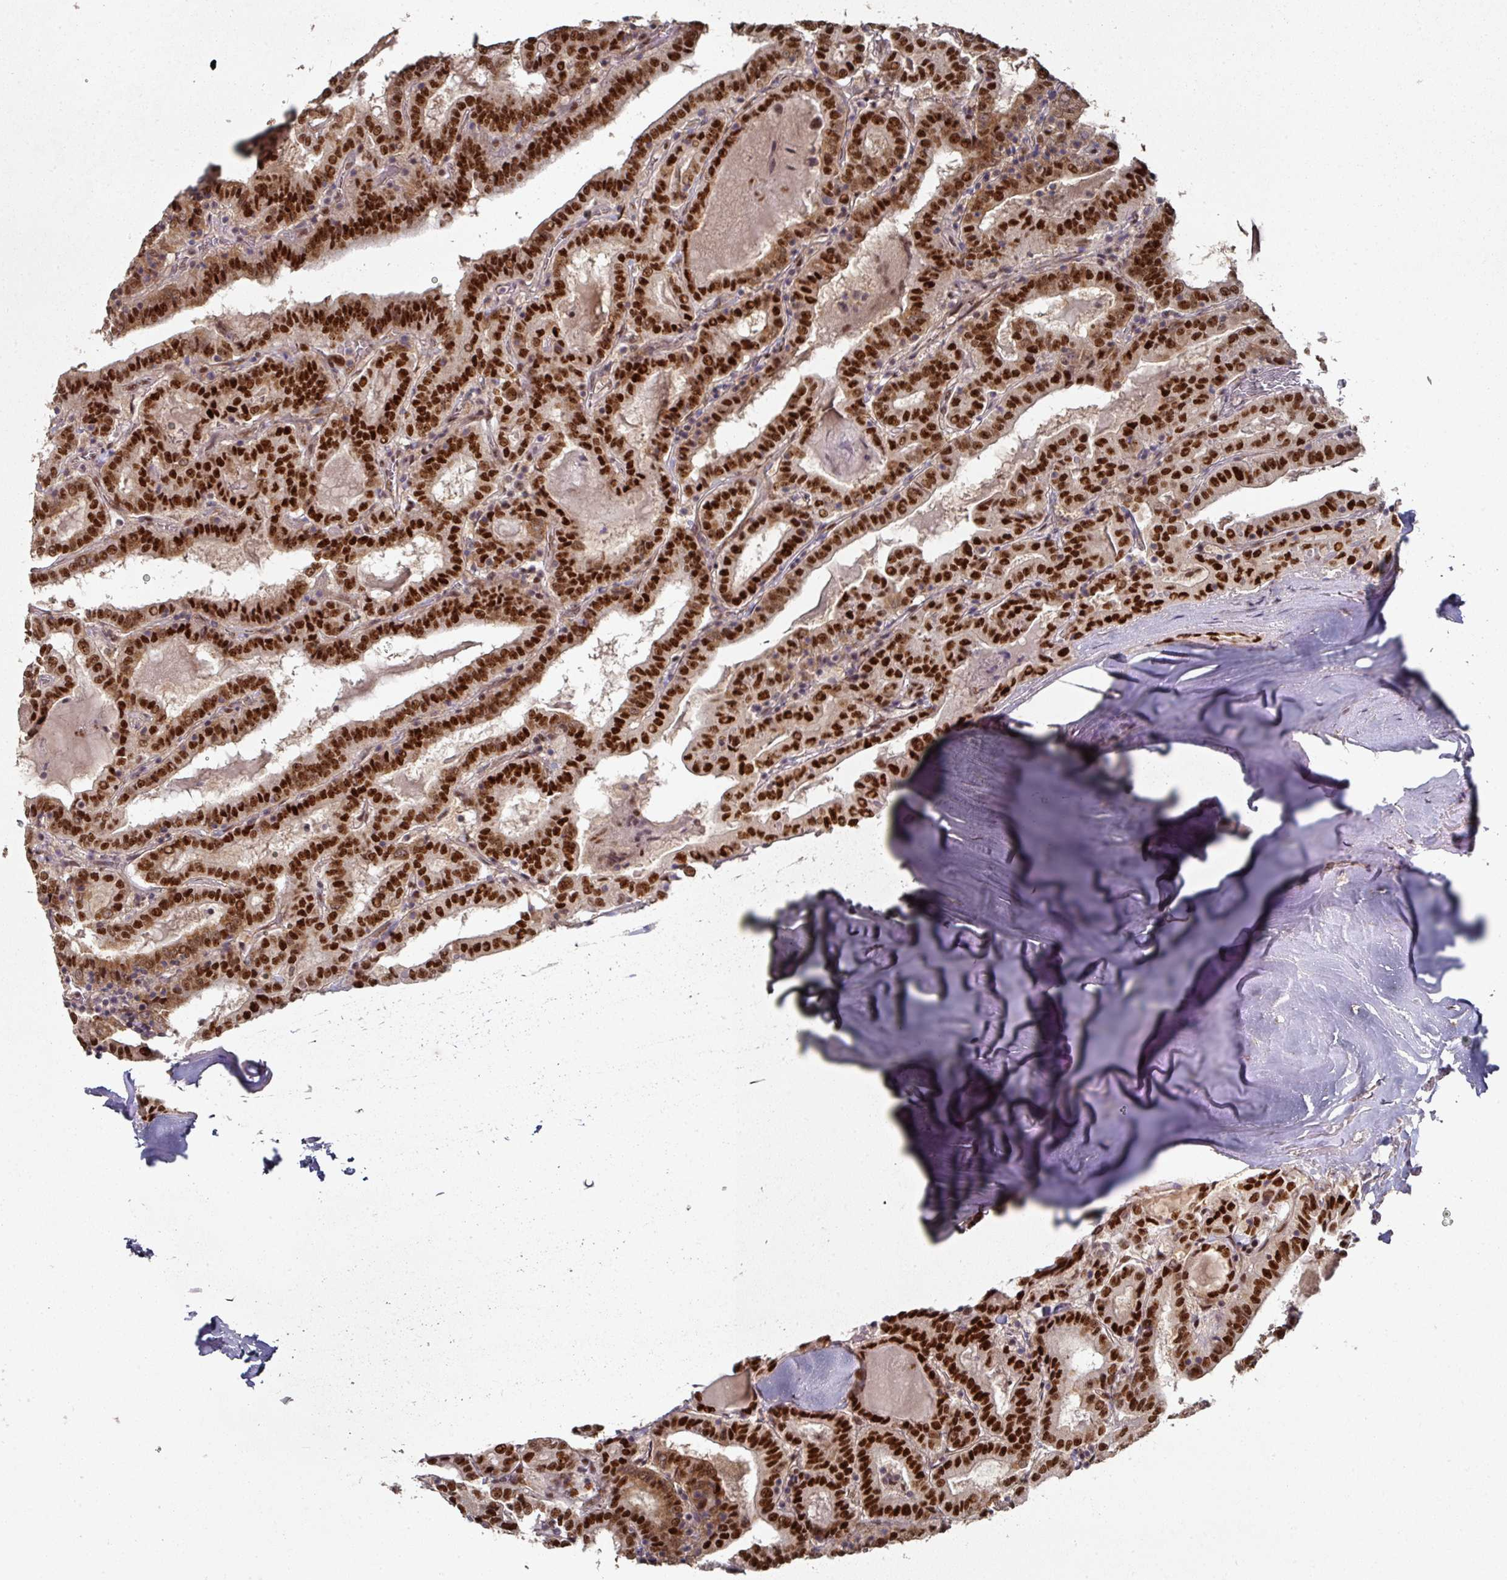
{"staining": {"intensity": "strong", "quantity": ">75%", "location": "nuclear"}, "tissue": "thyroid cancer", "cell_type": "Tumor cells", "image_type": "cancer", "snomed": [{"axis": "morphology", "description": "Papillary adenocarcinoma, NOS"}, {"axis": "topography", "description": "Thyroid gland"}], "caption": "This is a photomicrograph of immunohistochemistry (IHC) staining of thyroid cancer (papillary adenocarcinoma), which shows strong staining in the nuclear of tumor cells.", "gene": "MEPCE", "patient": {"sex": "female", "age": 72}}